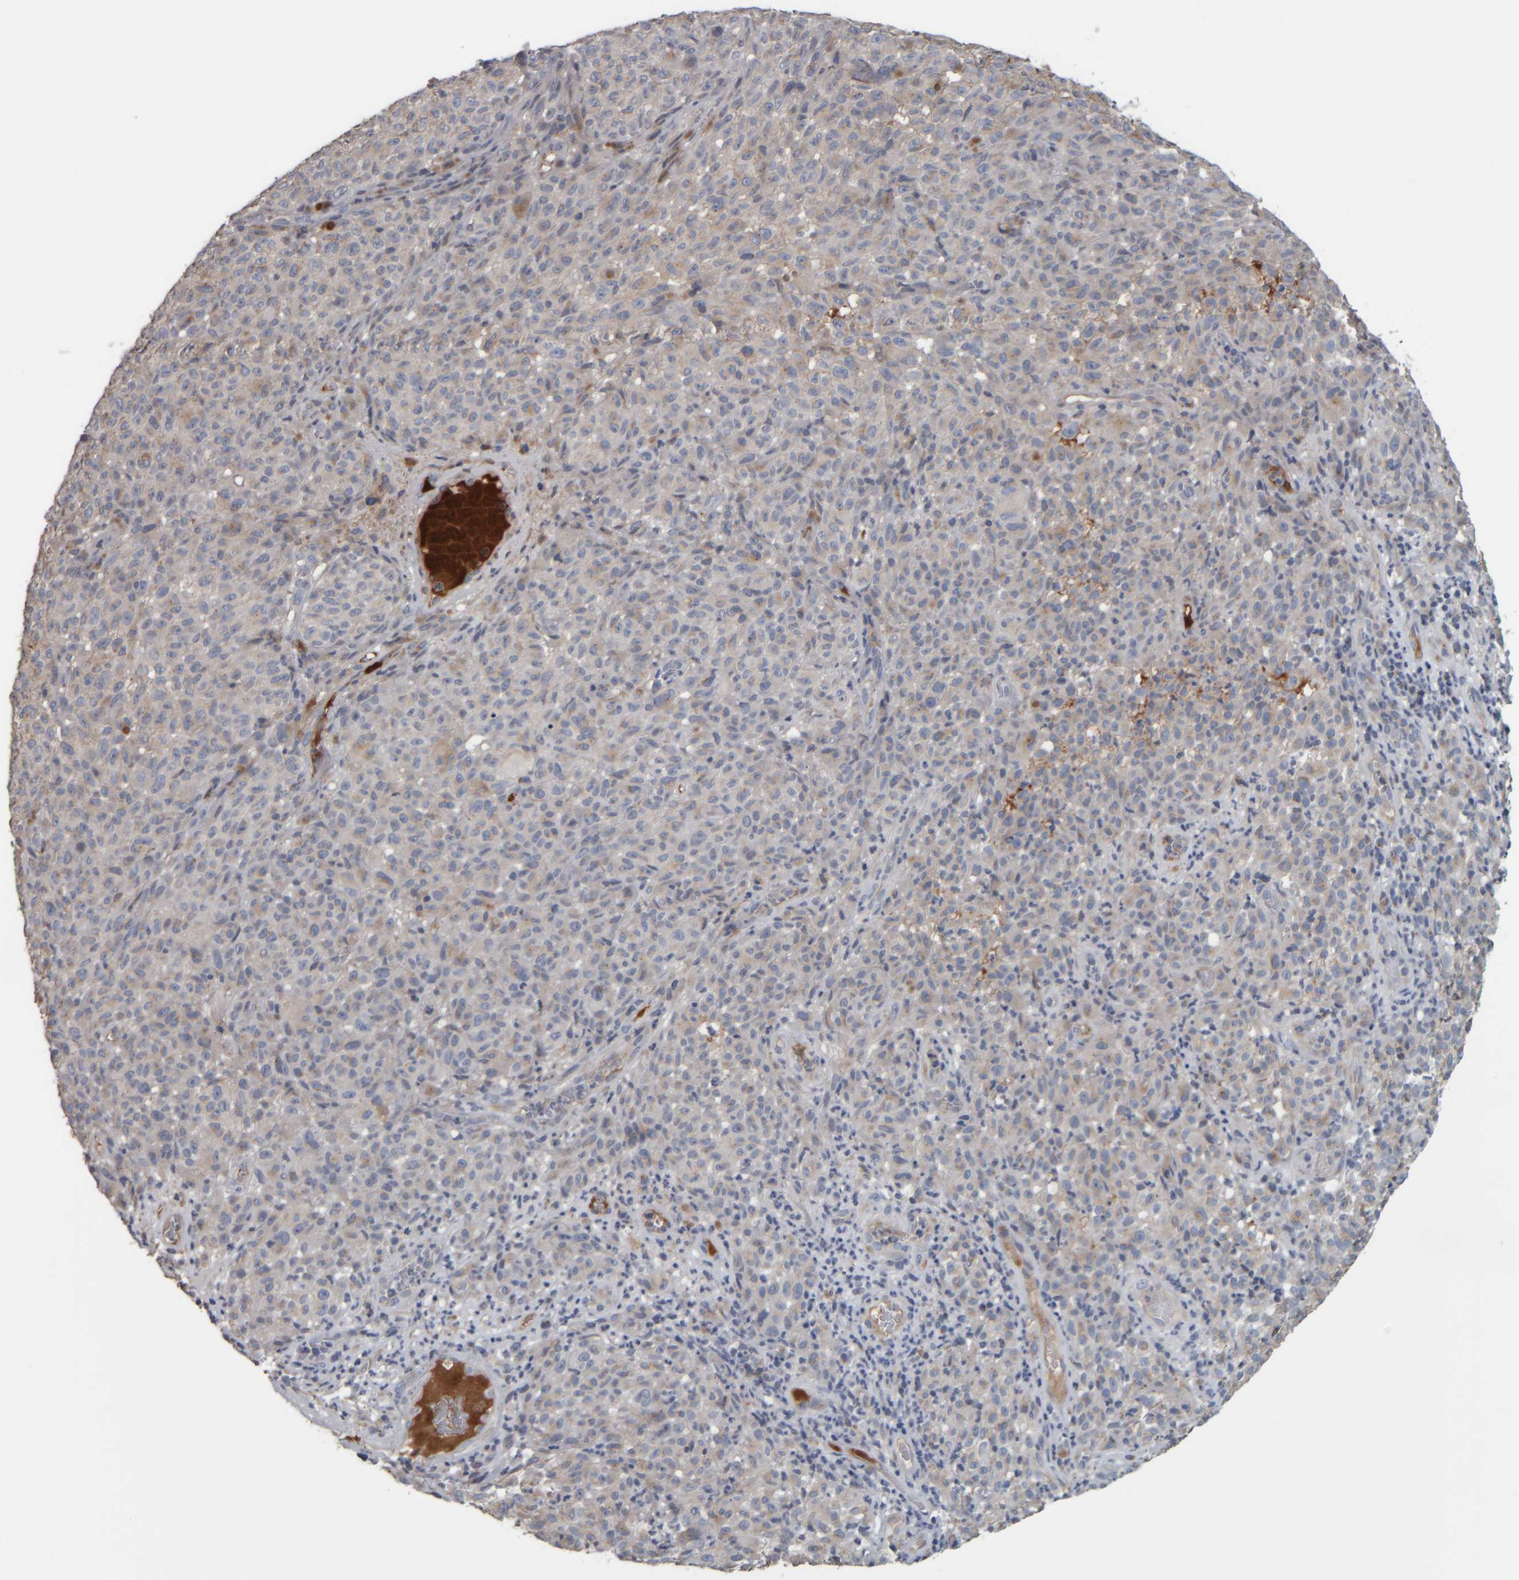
{"staining": {"intensity": "weak", "quantity": "<25%", "location": "cytoplasmic/membranous"}, "tissue": "melanoma", "cell_type": "Tumor cells", "image_type": "cancer", "snomed": [{"axis": "morphology", "description": "Malignant melanoma, NOS"}, {"axis": "topography", "description": "Skin"}], "caption": "Immunohistochemical staining of human melanoma displays no significant positivity in tumor cells.", "gene": "CAVIN4", "patient": {"sex": "female", "age": 82}}